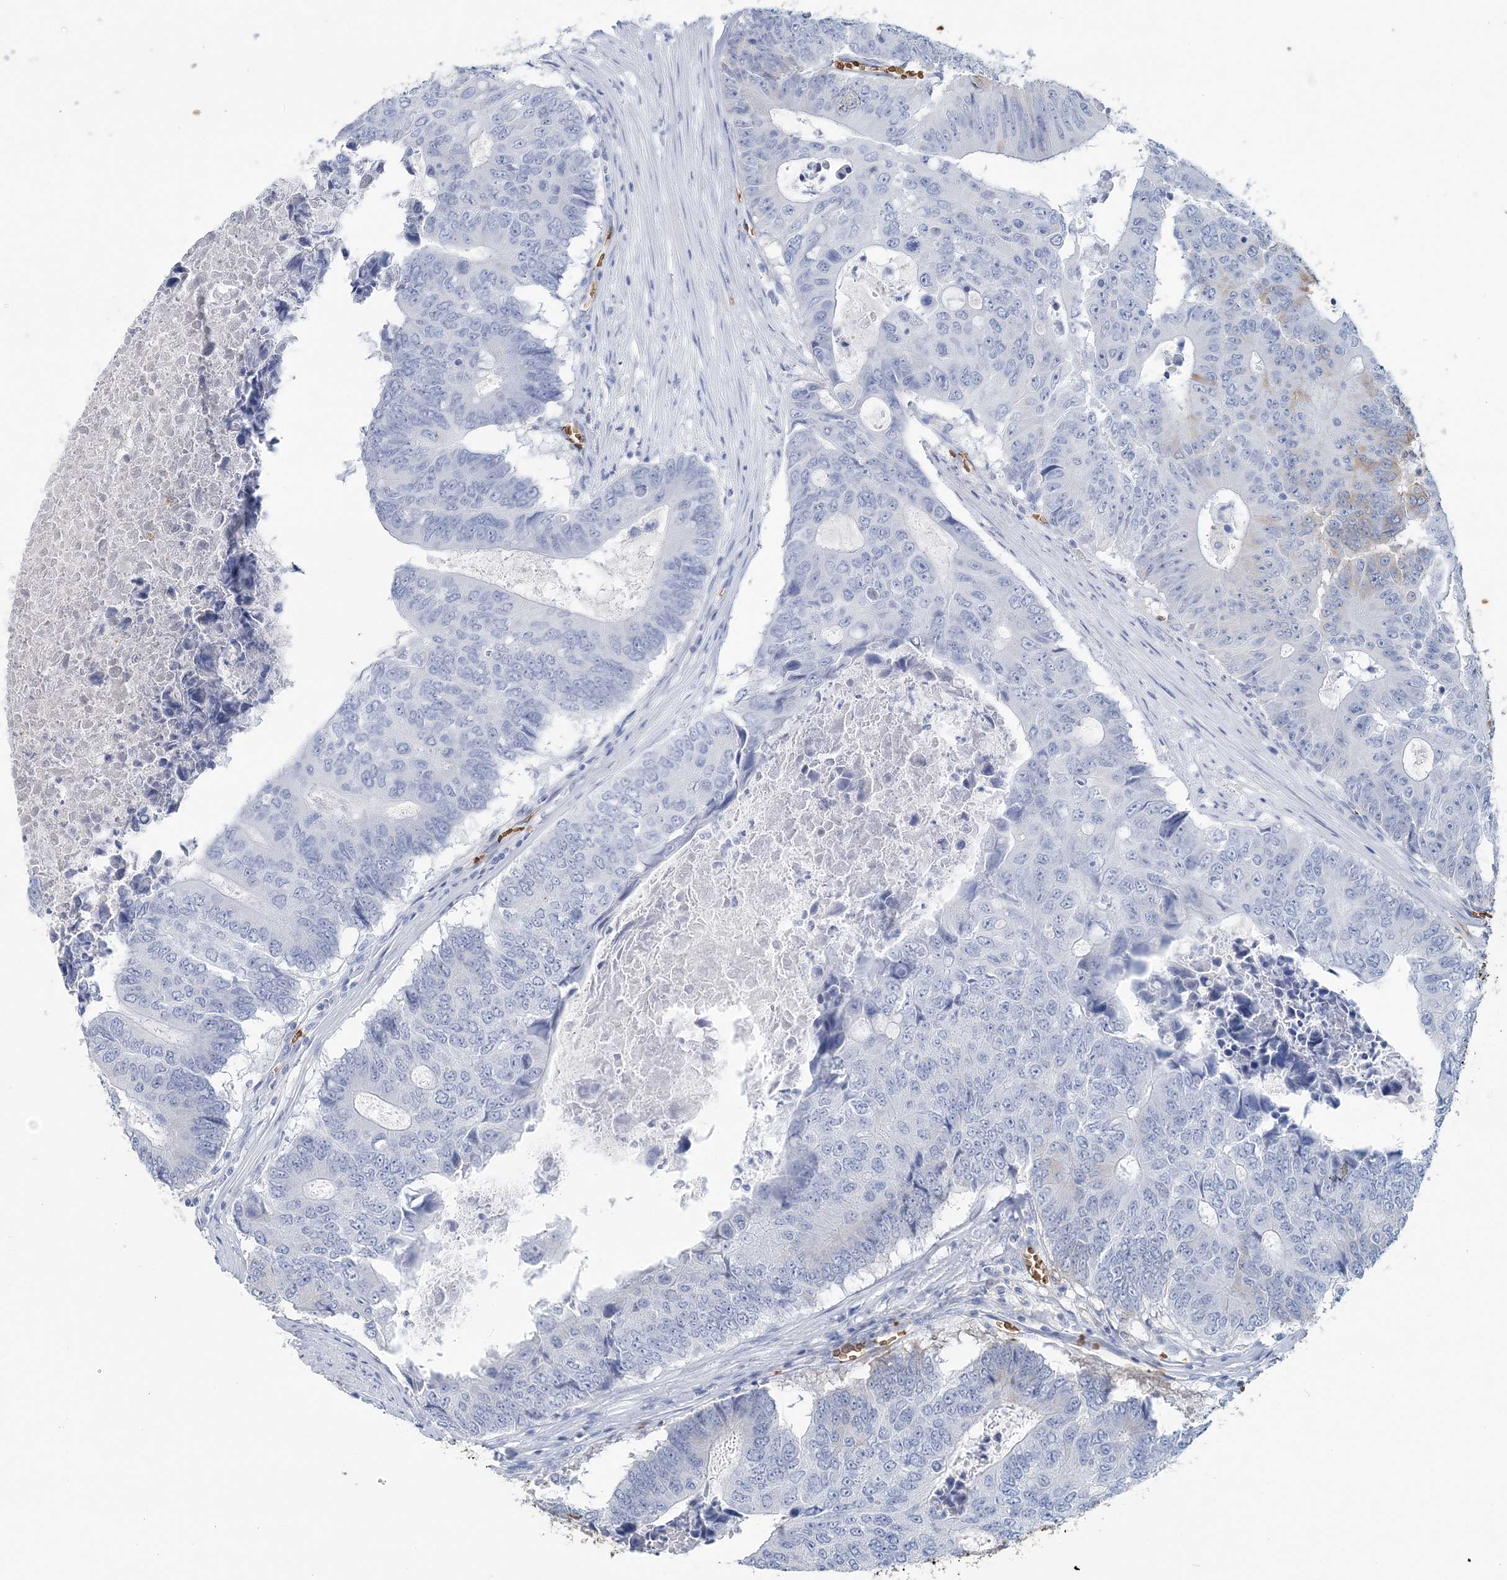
{"staining": {"intensity": "negative", "quantity": "none", "location": "none"}, "tissue": "colorectal cancer", "cell_type": "Tumor cells", "image_type": "cancer", "snomed": [{"axis": "morphology", "description": "Adenocarcinoma, NOS"}, {"axis": "topography", "description": "Colon"}], "caption": "The immunohistochemistry (IHC) photomicrograph has no significant positivity in tumor cells of adenocarcinoma (colorectal) tissue.", "gene": "HBD", "patient": {"sex": "male", "age": 87}}